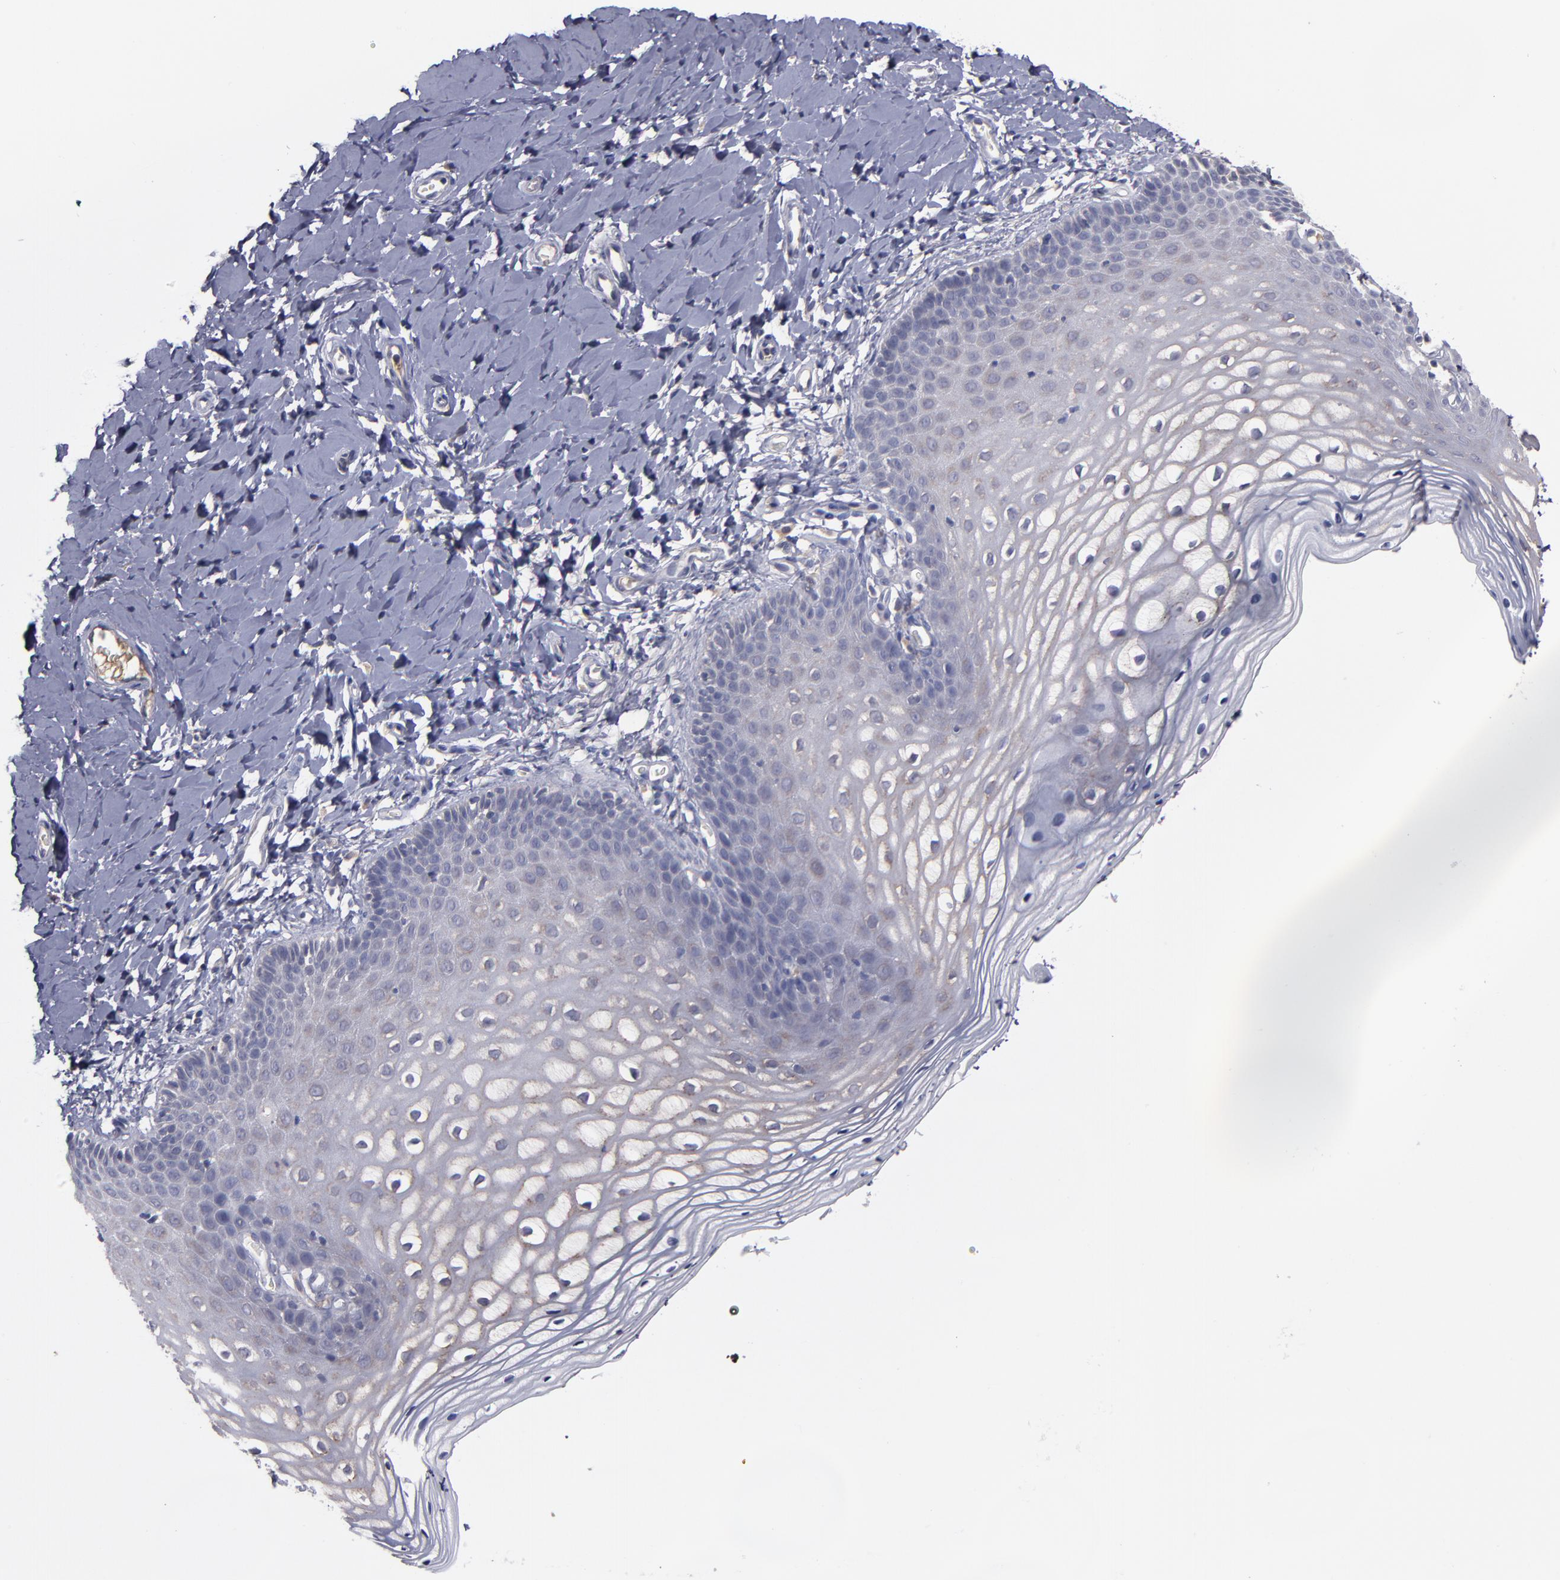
{"staining": {"intensity": "weak", "quantity": "<25%", "location": "cytoplasmic/membranous"}, "tissue": "vagina", "cell_type": "Squamous epithelial cells", "image_type": "normal", "snomed": [{"axis": "morphology", "description": "Normal tissue, NOS"}, {"axis": "topography", "description": "Vagina"}], "caption": "Immunohistochemistry image of unremarkable human vagina stained for a protein (brown), which demonstrates no positivity in squamous epithelial cells. (Stains: DAB (3,3'-diaminobenzidine) immunohistochemistry with hematoxylin counter stain, Microscopy: brightfield microscopy at high magnification).", "gene": "MMP11", "patient": {"sex": "female", "age": 55}}